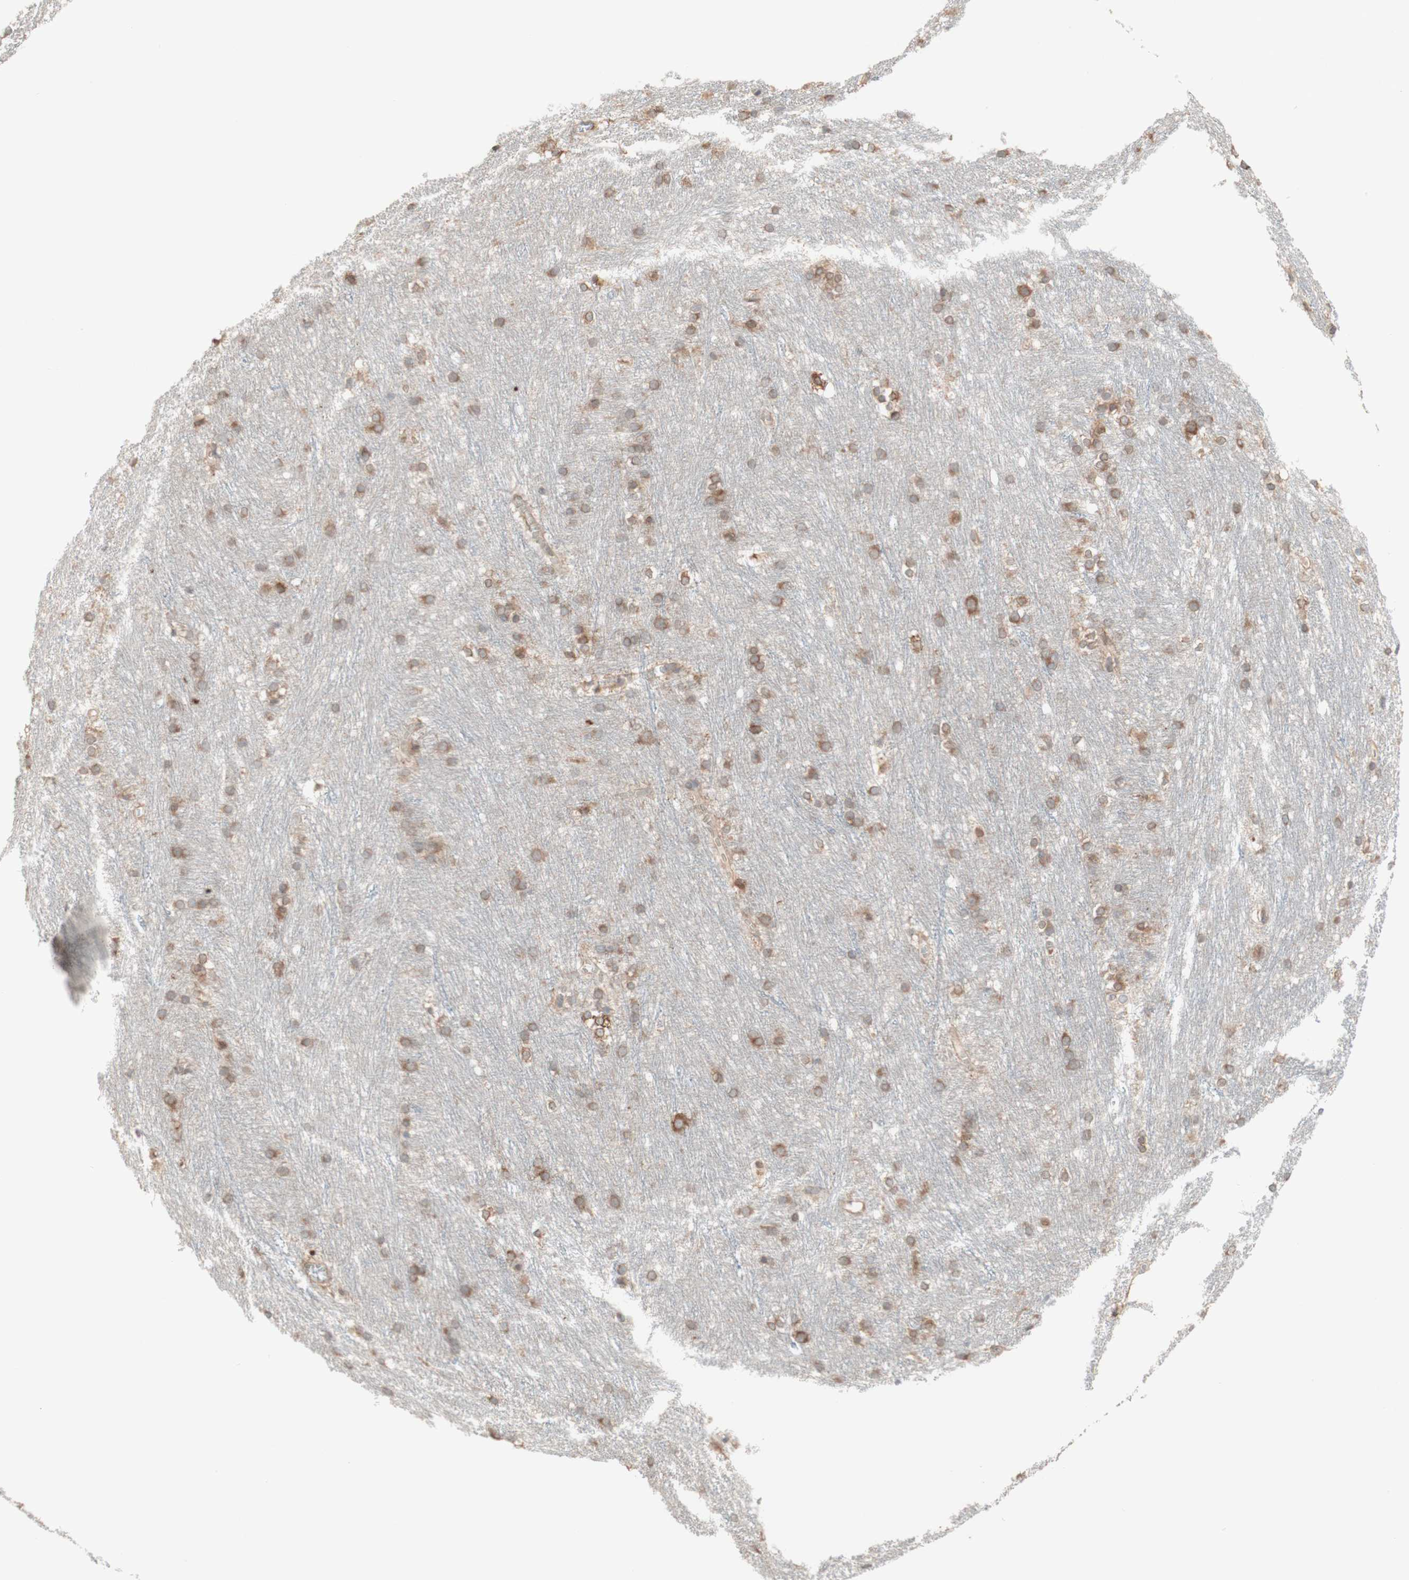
{"staining": {"intensity": "moderate", "quantity": ">75%", "location": "cytoplasmic/membranous"}, "tissue": "caudate", "cell_type": "Glial cells", "image_type": "normal", "snomed": [{"axis": "morphology", "description": "Normal tissue, NOS"}, {"axis": "topography", "description": "Lateral ventricle wall"}], "caption": "Brown immunohistochemical staining in unremarkable caudate displays moderate cytoplasmic/membranous expression in about >75% of glial cells. The staining was performed using DAB to visualize the protein expression in brown, while the nuclei were stained in blue with hematoxylin (Magnification: 20x).", "gene": "COMT", "patient": {"sex": "female", "age": 19}}